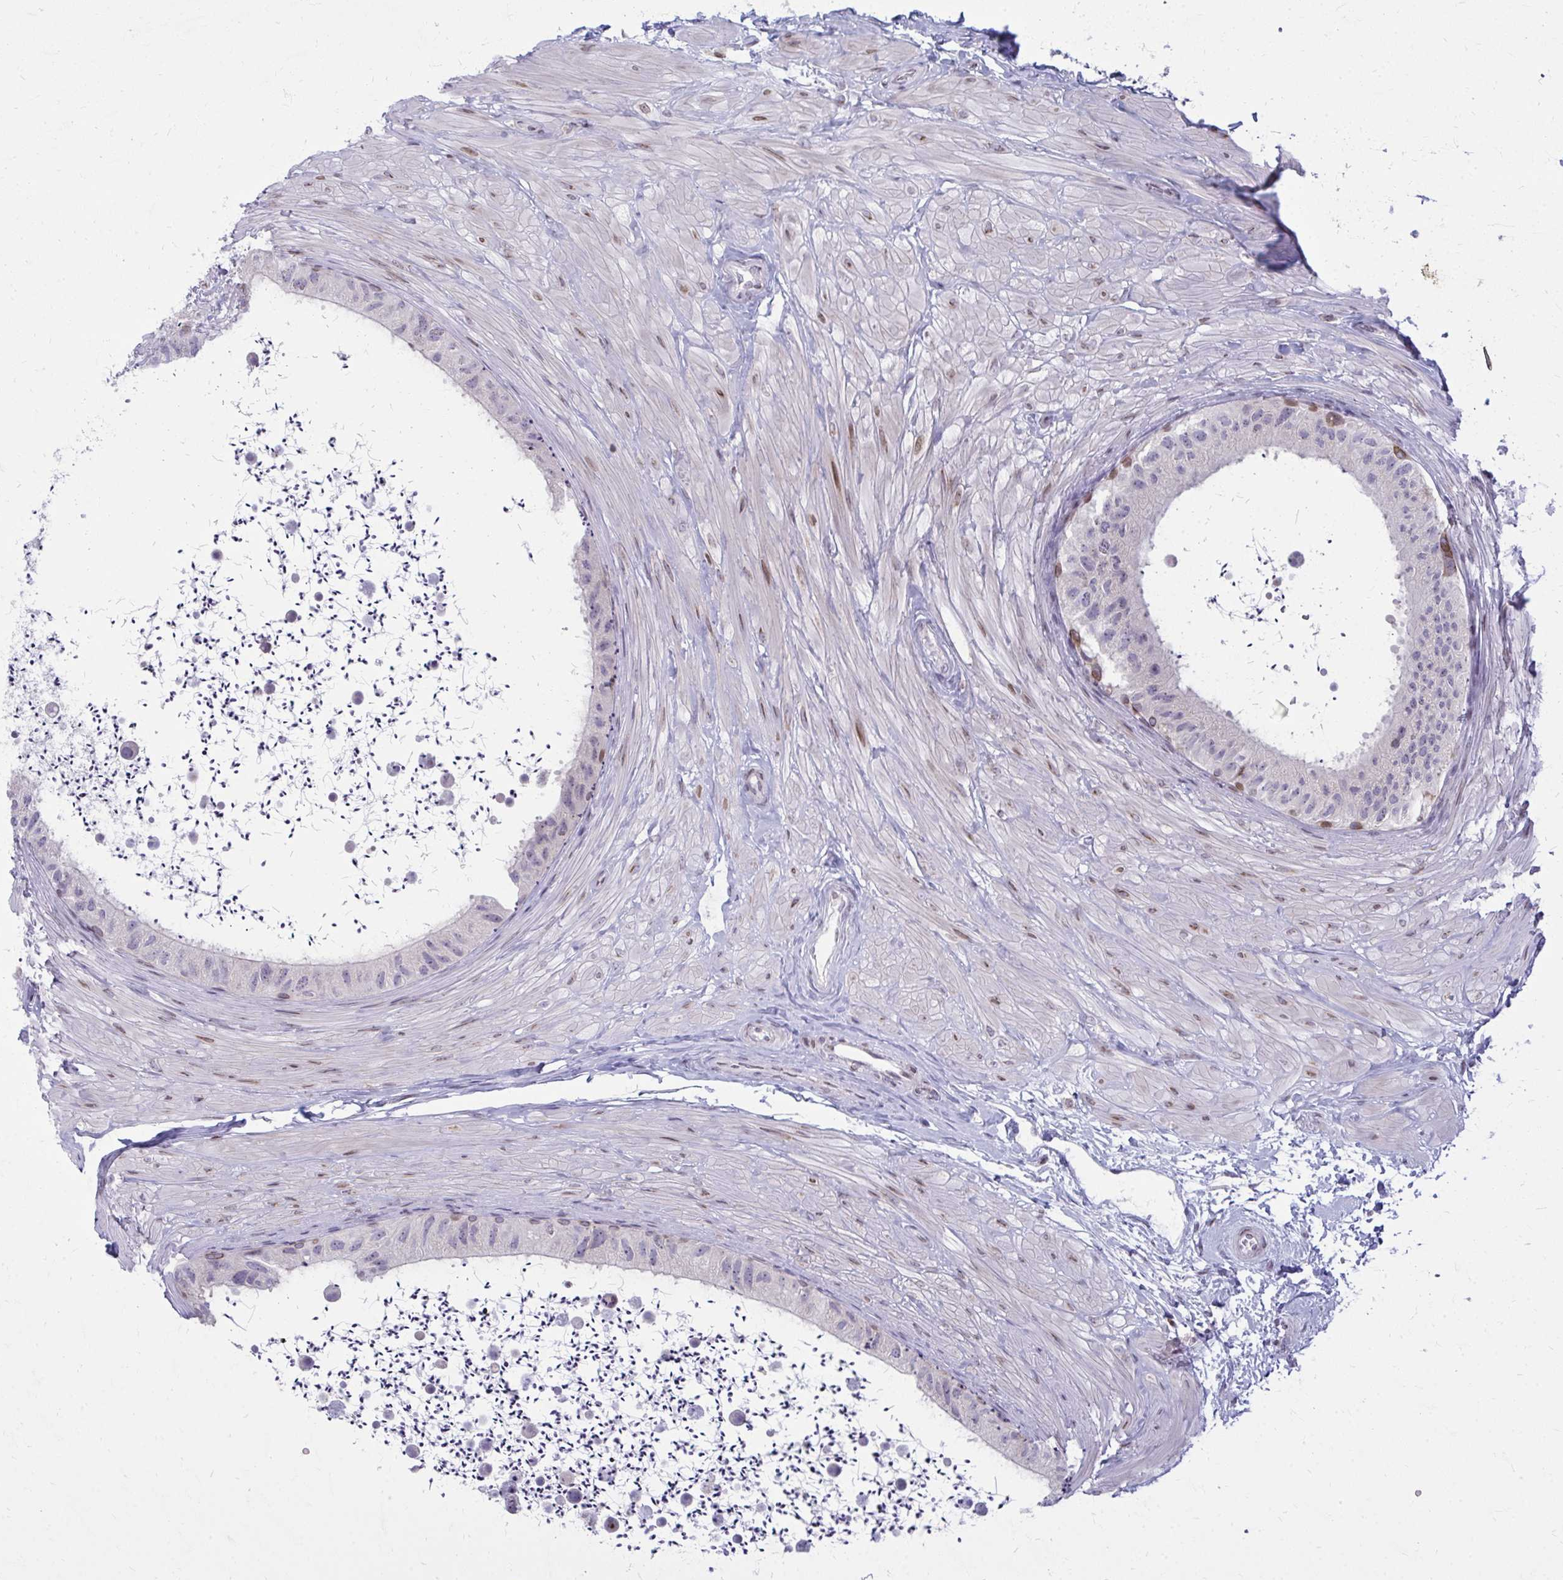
{"staining": {"intensity": "moderate", "quantity": "<25%", "location": "nuclear"}, "tissue": "epididymis", "cell_type": "Glandular cells", "image_type": "normal", "snomed": [{"axis": "morphology", "description": "Normal tissue, NOS"}, {"axis": "topography", "description": "Epididymis"}, {"axis": "topography", "description": "Peripheral nerve tissue"}], "caption": "Immunohistochemistry (IHC) of benign human epididymis reveals low levels of moderate nuclear staining in about <25% of glandular cells.", "gene": "AP5M1", "patient": {"sex": "male", "age": 32}}